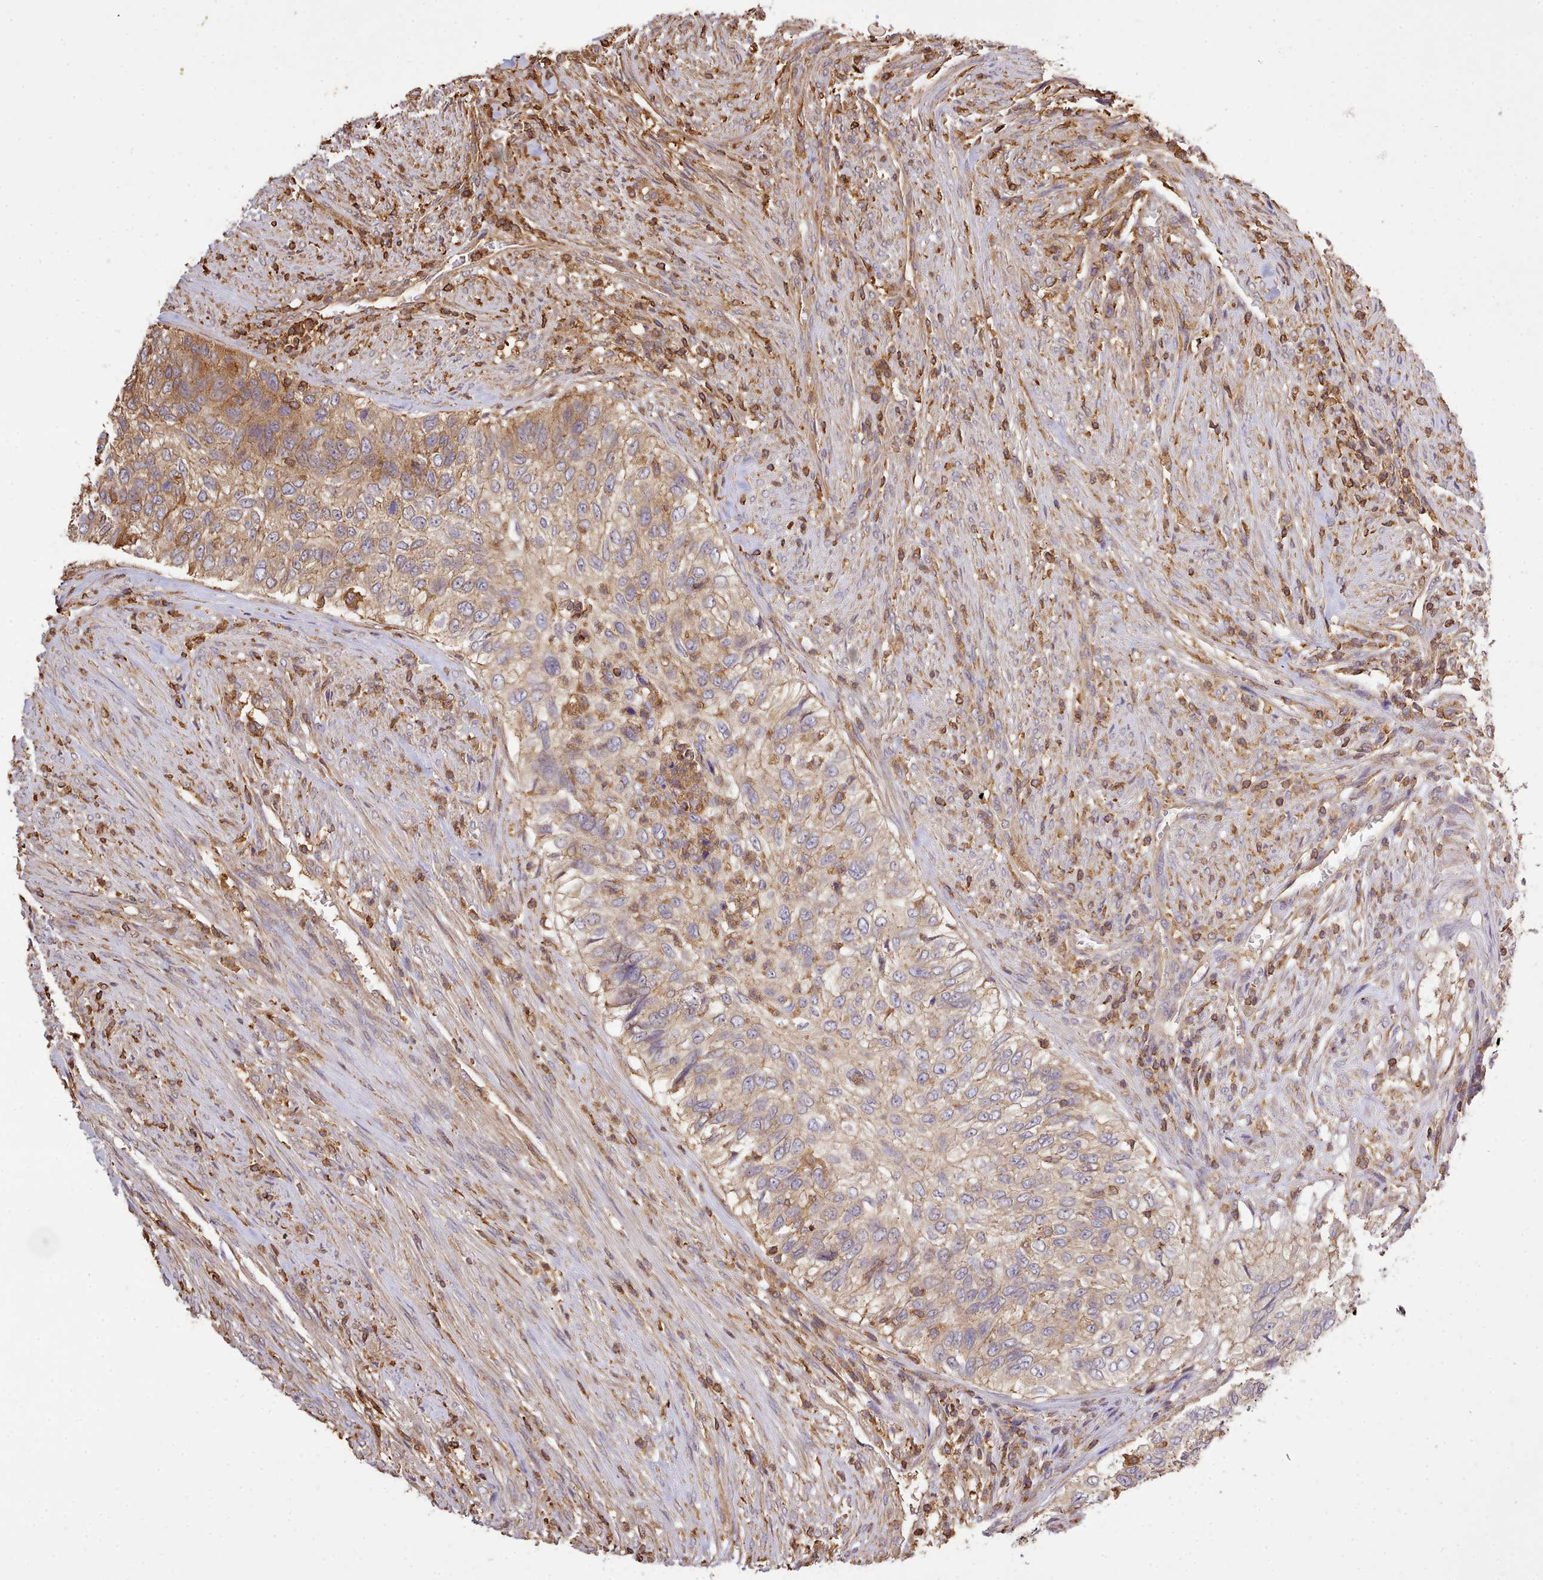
{"staining": {"intensity": "moderate", "quantity": ">75%", "location": "cytoplasmic/membranous"}, "tissue": "urothelial cancer", "cell_type": "Tumor cells", "image_type": "cancer", "snomed": [{"axis": "morphology", "description": "Urothelial carcinoma, High grade"}, {"axis": "topography", "description": "Urinary bladder"}], "caption": "Urothelial cancer stained with immunohistochemistry (IHC) reveals moderate cytoplasmic/membranous positivity in approximately >75% of tumor cells. The protein is stained brown, and the nuclei are stained in blue (DAB (3,3'-diaminobenzidine) IHC with brightfield microscopy, high magnification).", "gene": "CAPZA1", "patient": {"sex": "female", "age": 60}}